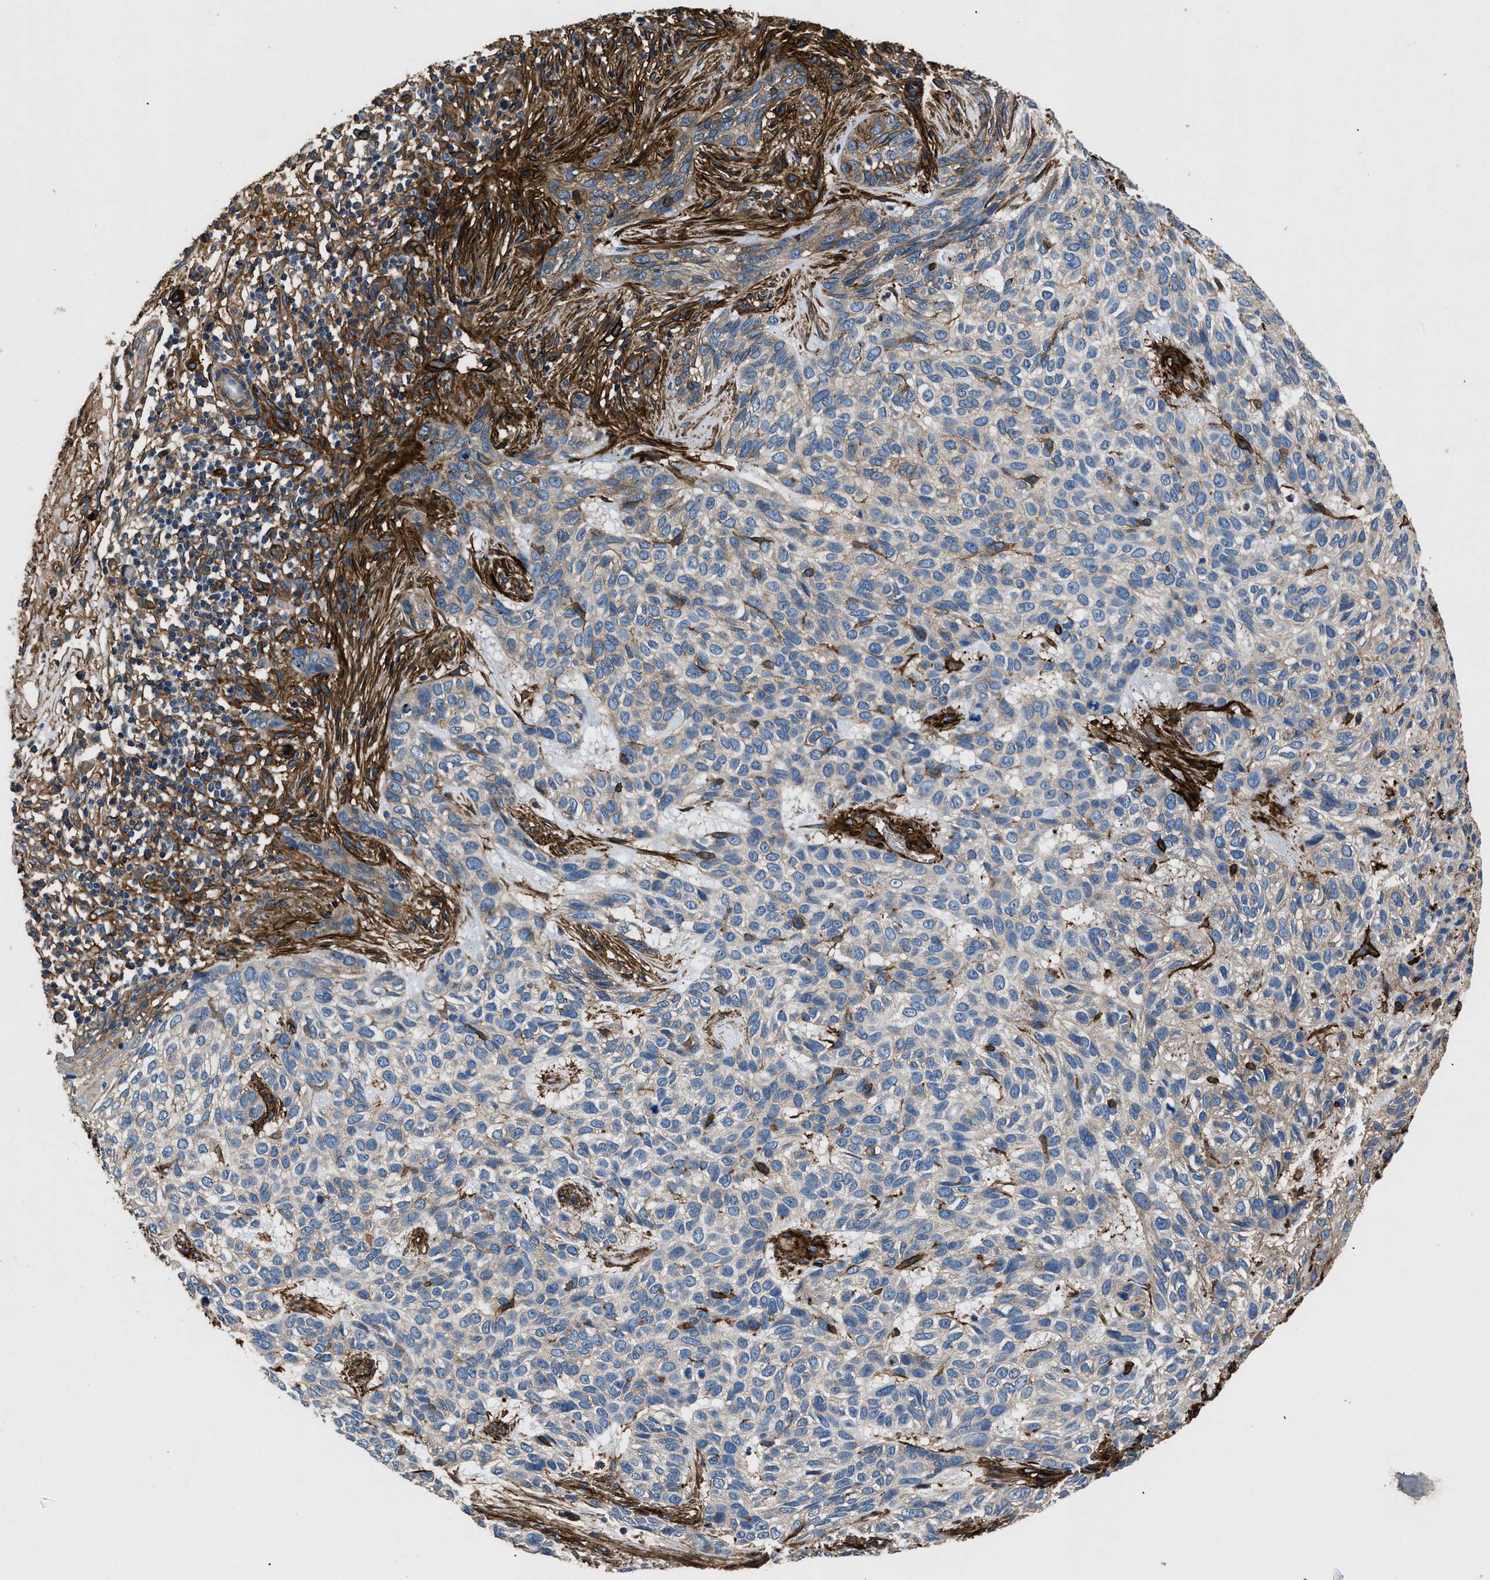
{"staining": {"intensity": "negative", "quantity": "none", "location": "none"}, "tissue": "skin cancer", "cell_type": "Tumor cells", "image_type": "cancer", "snomed": [{"axis": "morphology", "description": "Normal tissue, NOS"}, {"axis": "morphology", "description": "Basal cell carcinoma"}, {"axis": "topography", "description": "Skin"}], "caption": "Human basal cell carcinoma (skin) stained for a protein using immunohistochemistry reveals no expression in tumor cells.", "gene": "CD276", "patient": {"sex": "male", "age": 79}}